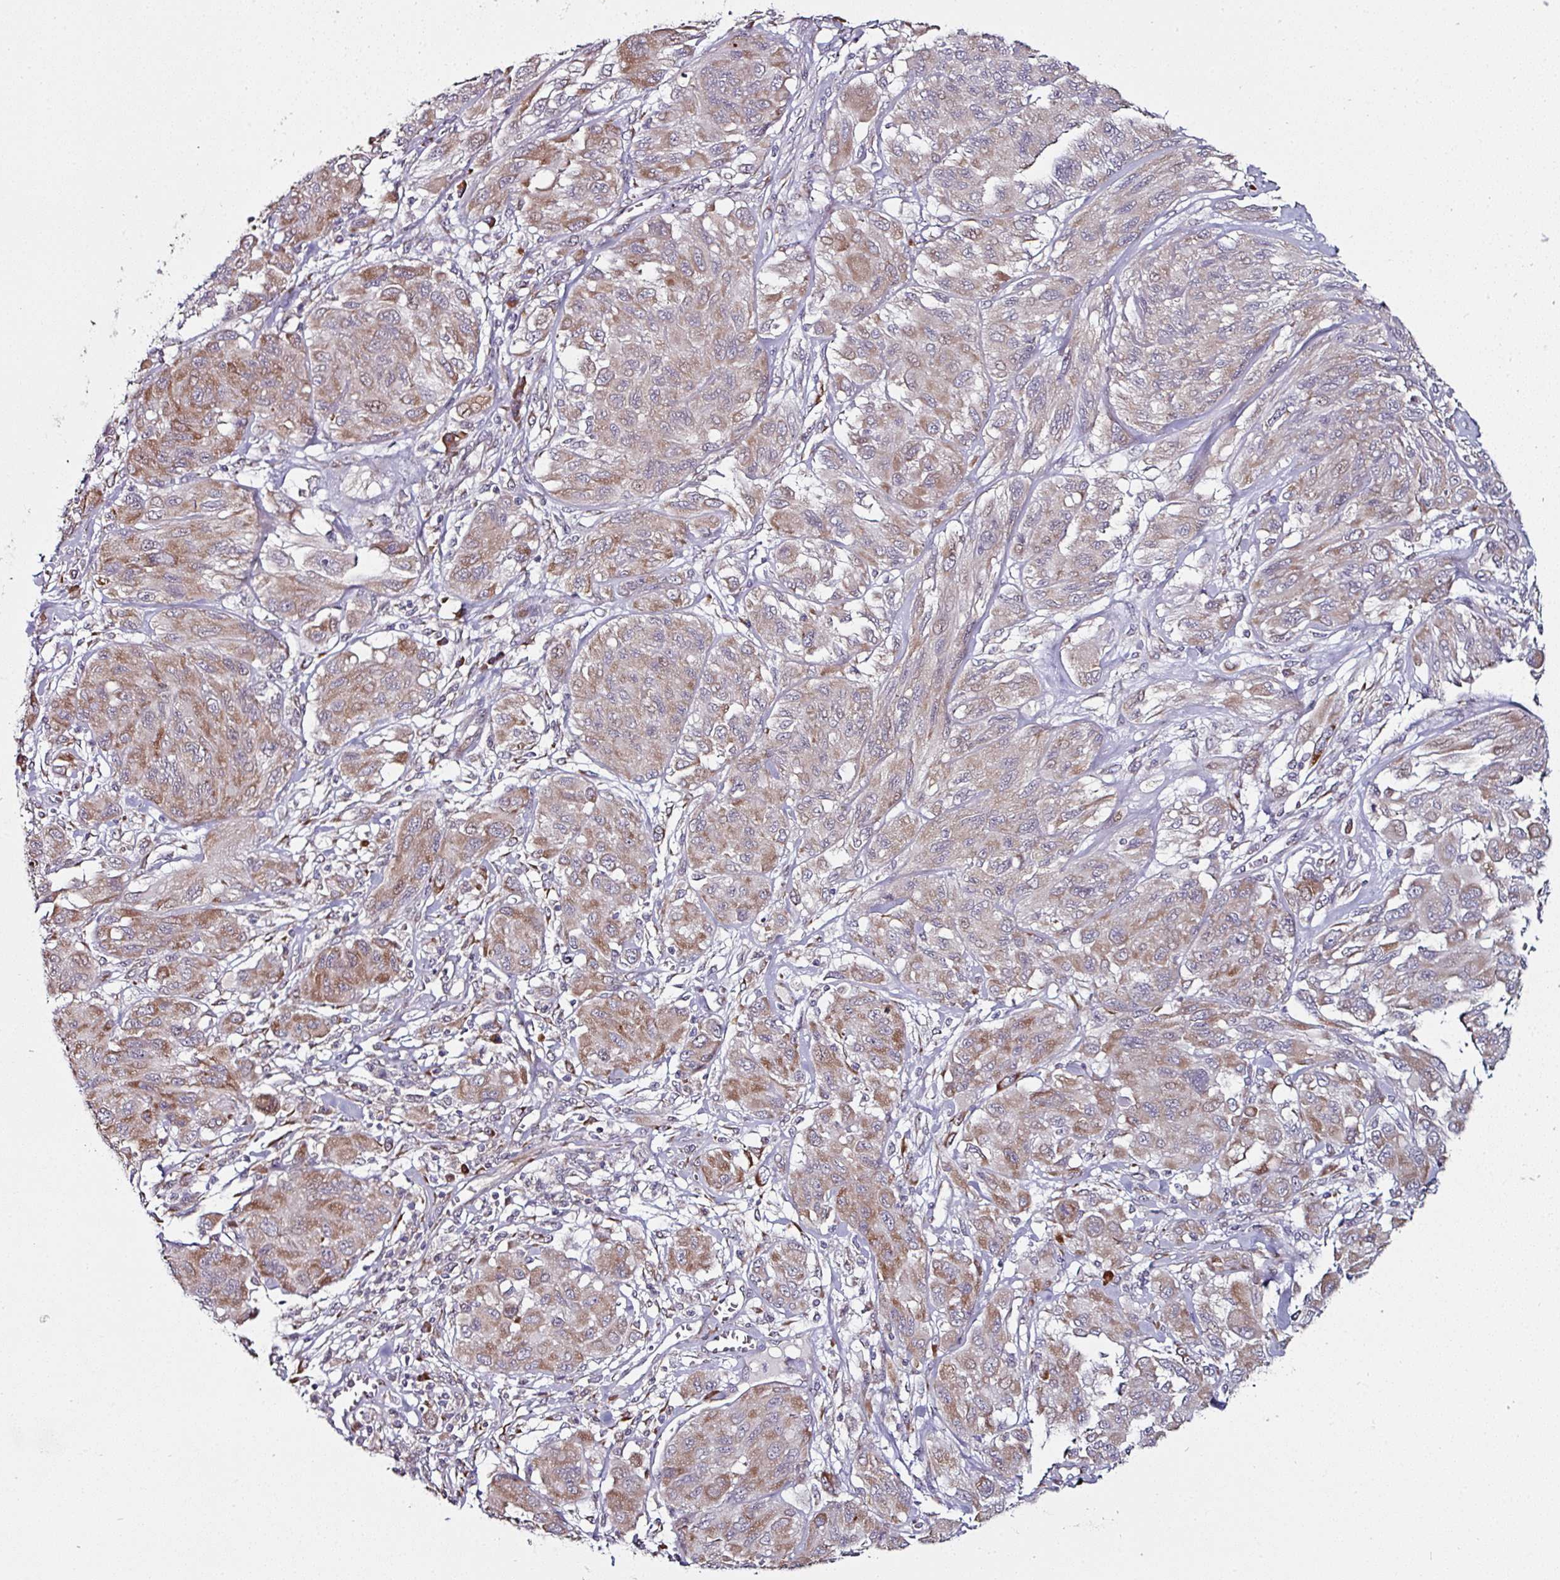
{"staining": {"intensity": "moderate", "quantity": ">75%", "location": "cytoplasmic/membranous"}, "tissue": "melanoma", "cell_type": "Tumor cells", "image_type": "cancer", "snomed": [{"axis": "morphology", "description": "Malignant melanoma, NOS"}, {"axis": "topography", "description": "Skin"}], "caption": "Immunohistochemistry photomicrograph of melanoma stained for a protein (brown), which reveals medium levels of moderate cytoplasmic/membranous staining in approximately >75% of tumor cells.", "gene": "APOLD1", "patient": {"sex": "female", "age": 91}}